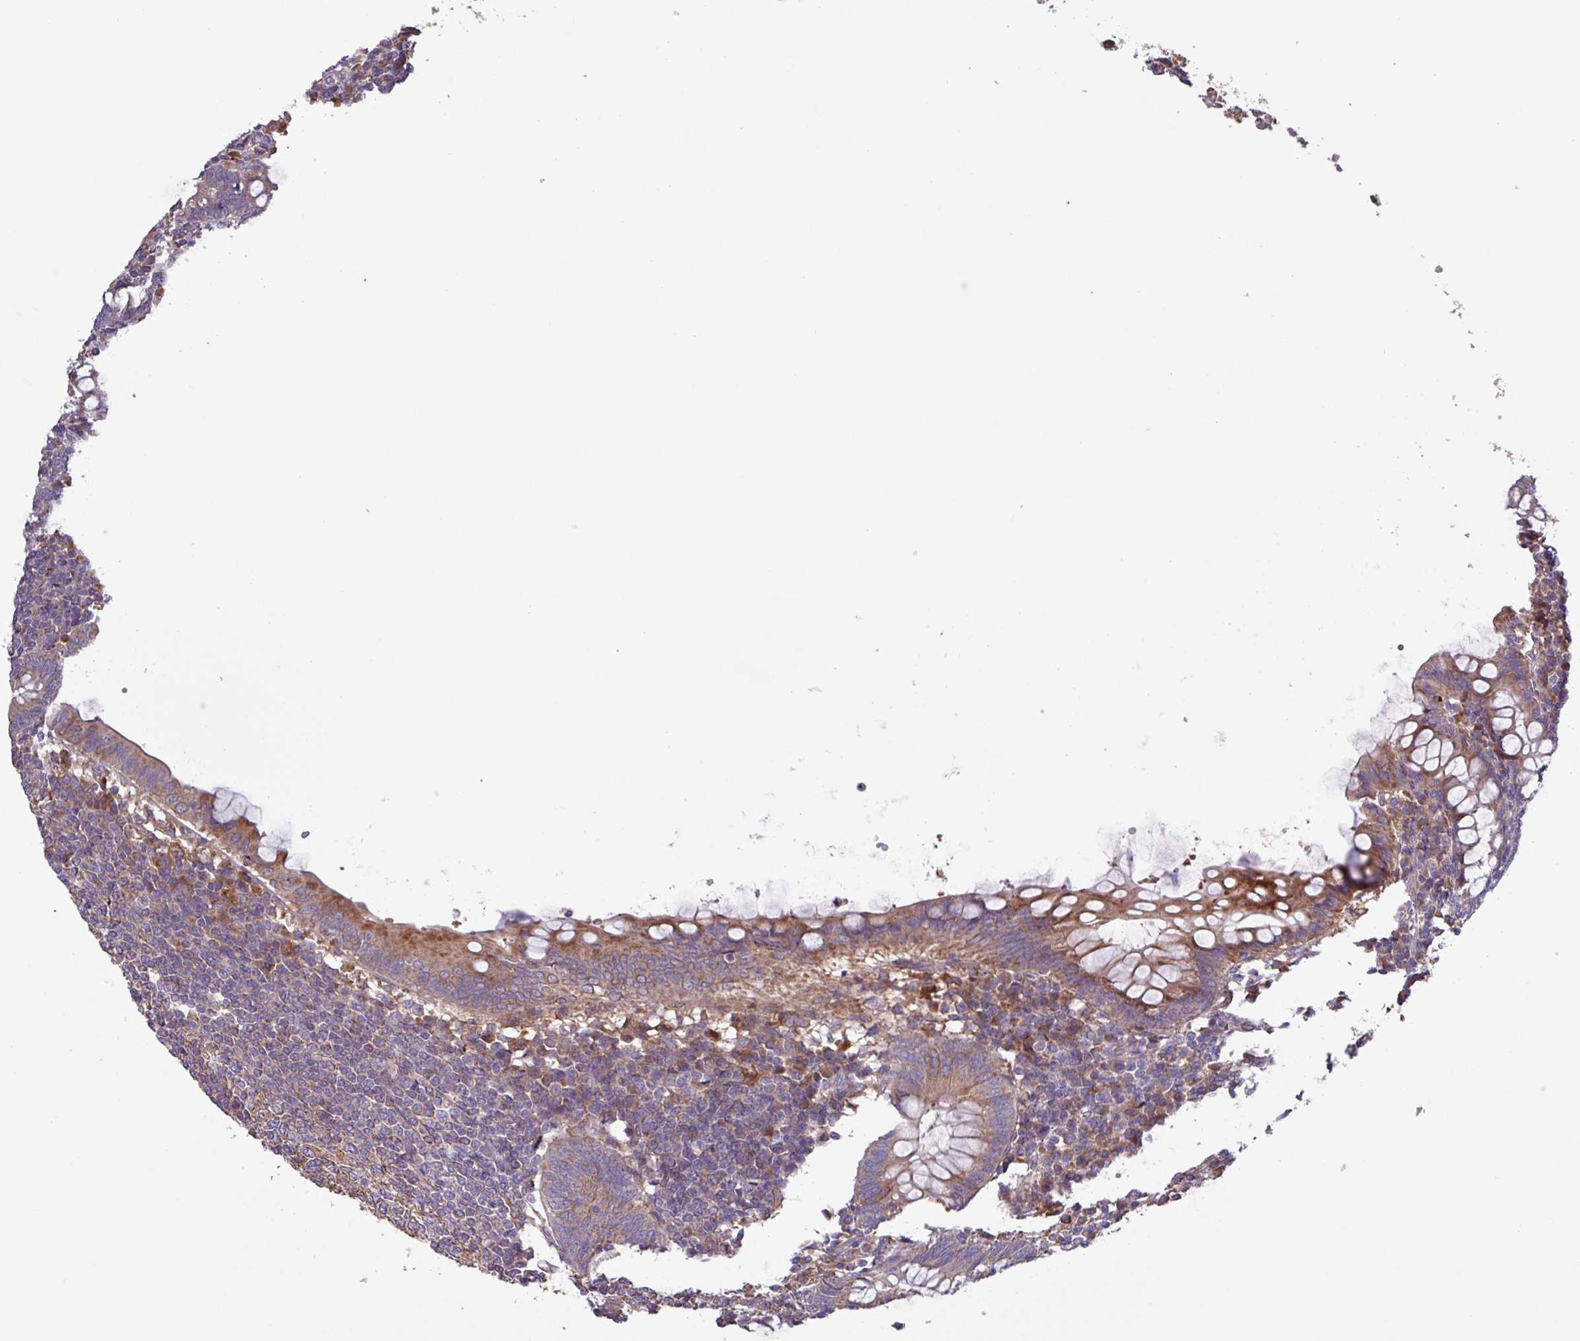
{"staining": {"intensity": "moderate", "quantity": "<25%", "location": "cytoplasmic/membranous"}, "tissue": "appendix", "cell_type": "Glandular cells", "image_type": "normal", "snomed": [{"axis": "morphology", "description": "Normal tissue, NOS"}, {"axis": "topography", "description": "Appendix"}], "caption": "Benign appendix reveals moderate cytoplasmic/membranous expression in approximately <25% of glandular cells, visualized by immunohistochemistry.", "gene": "PTPRQ", "patient": {"sex": "male", "age": 83}}